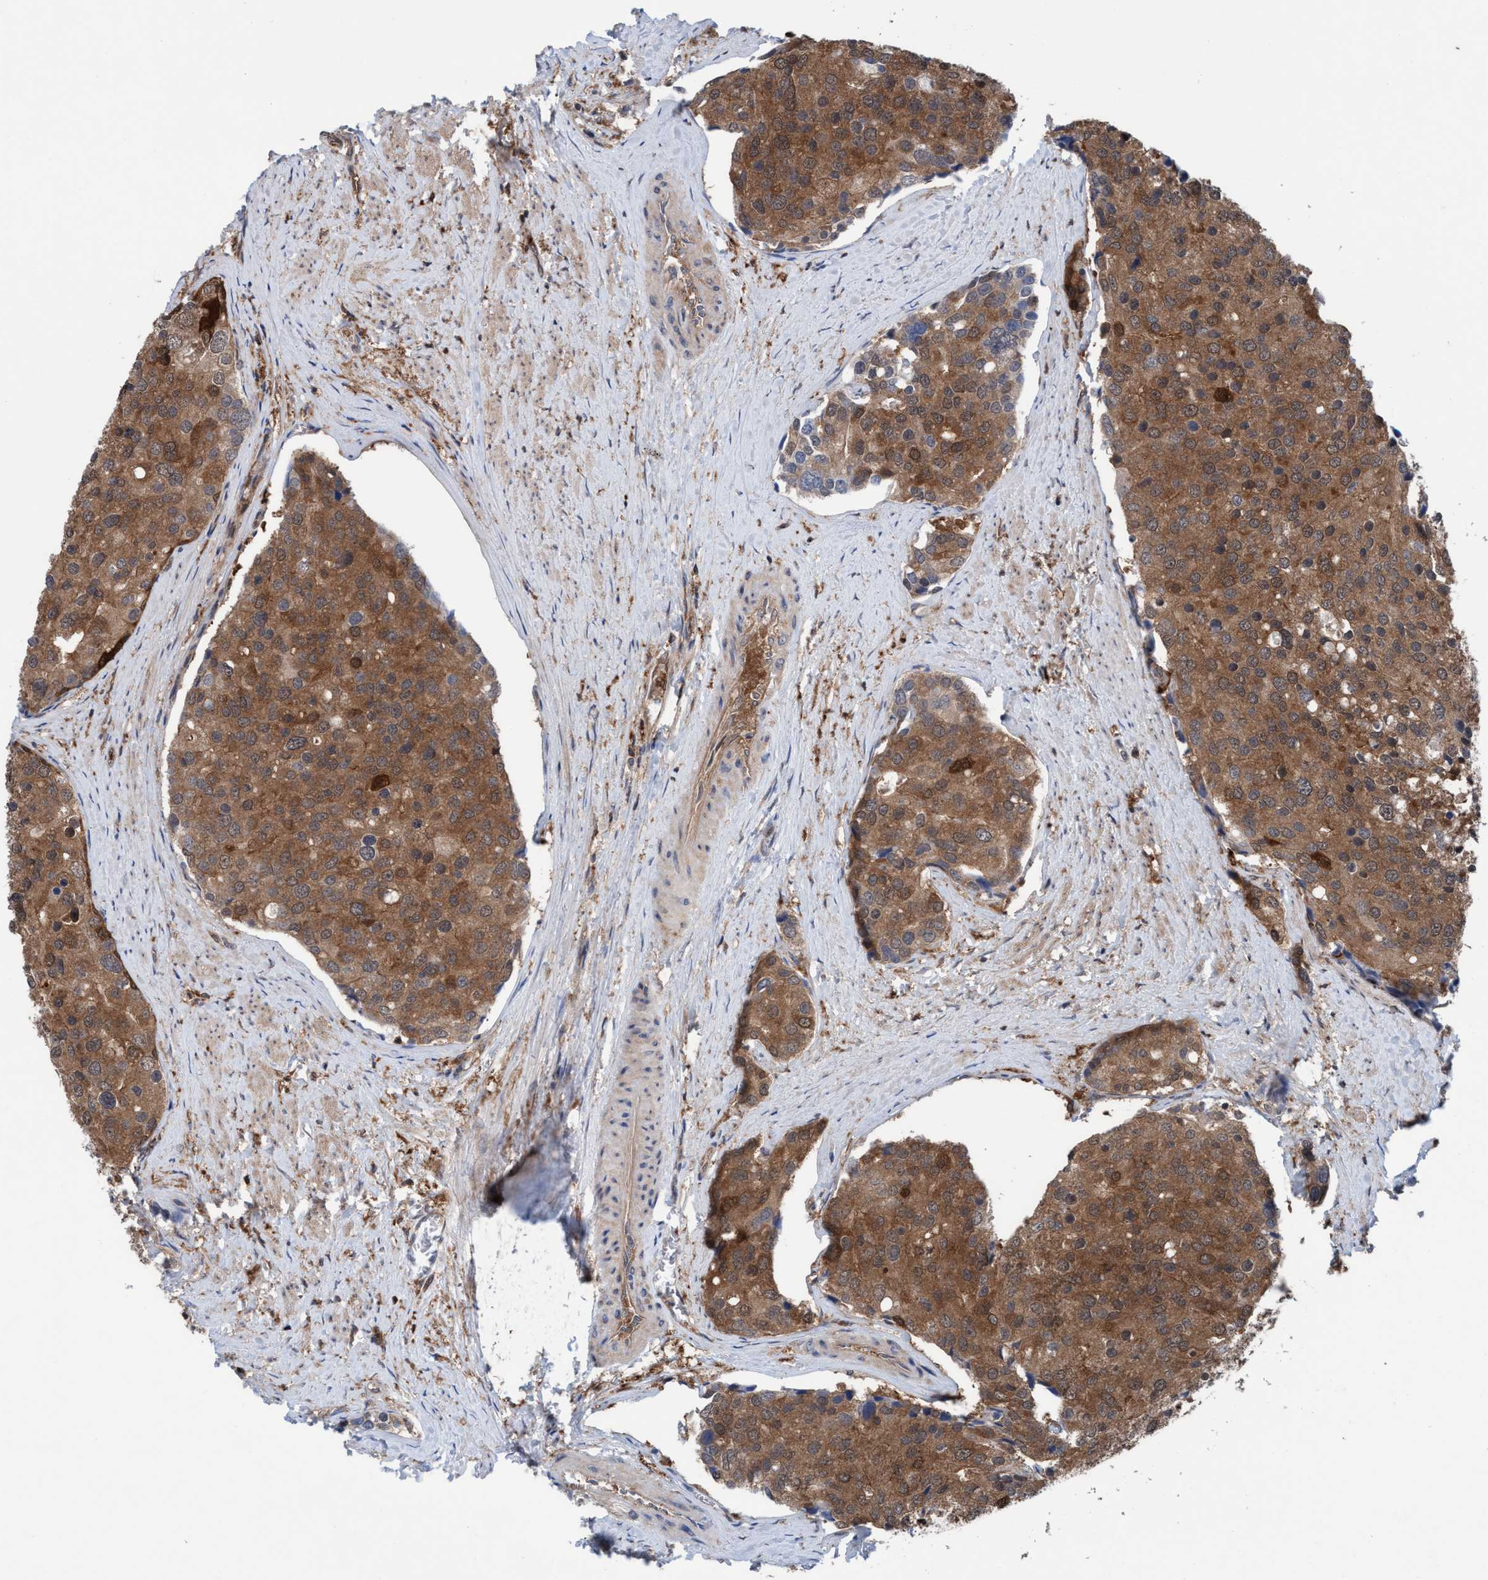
{"staining": {"intensity": "moderate", "quantity": ">75%", "location": "cytoplasmic/membranous"}, "tissue": "prostate cancer", "cell_type": "Tumor cells", "image_type": "cancer", "snomed": [{"axis": "morphology", "description": "Adenocarcinoma, High grade"}, {"axis": "topography", "description": "Prostate"}], "caption": "Prostate cancer tissue reveals moderate cytoplasmic/membranous expression in approximately >75% of tumor cells", "gene": "GLOD4", "patient": {"sex": "male", "age": 50}}